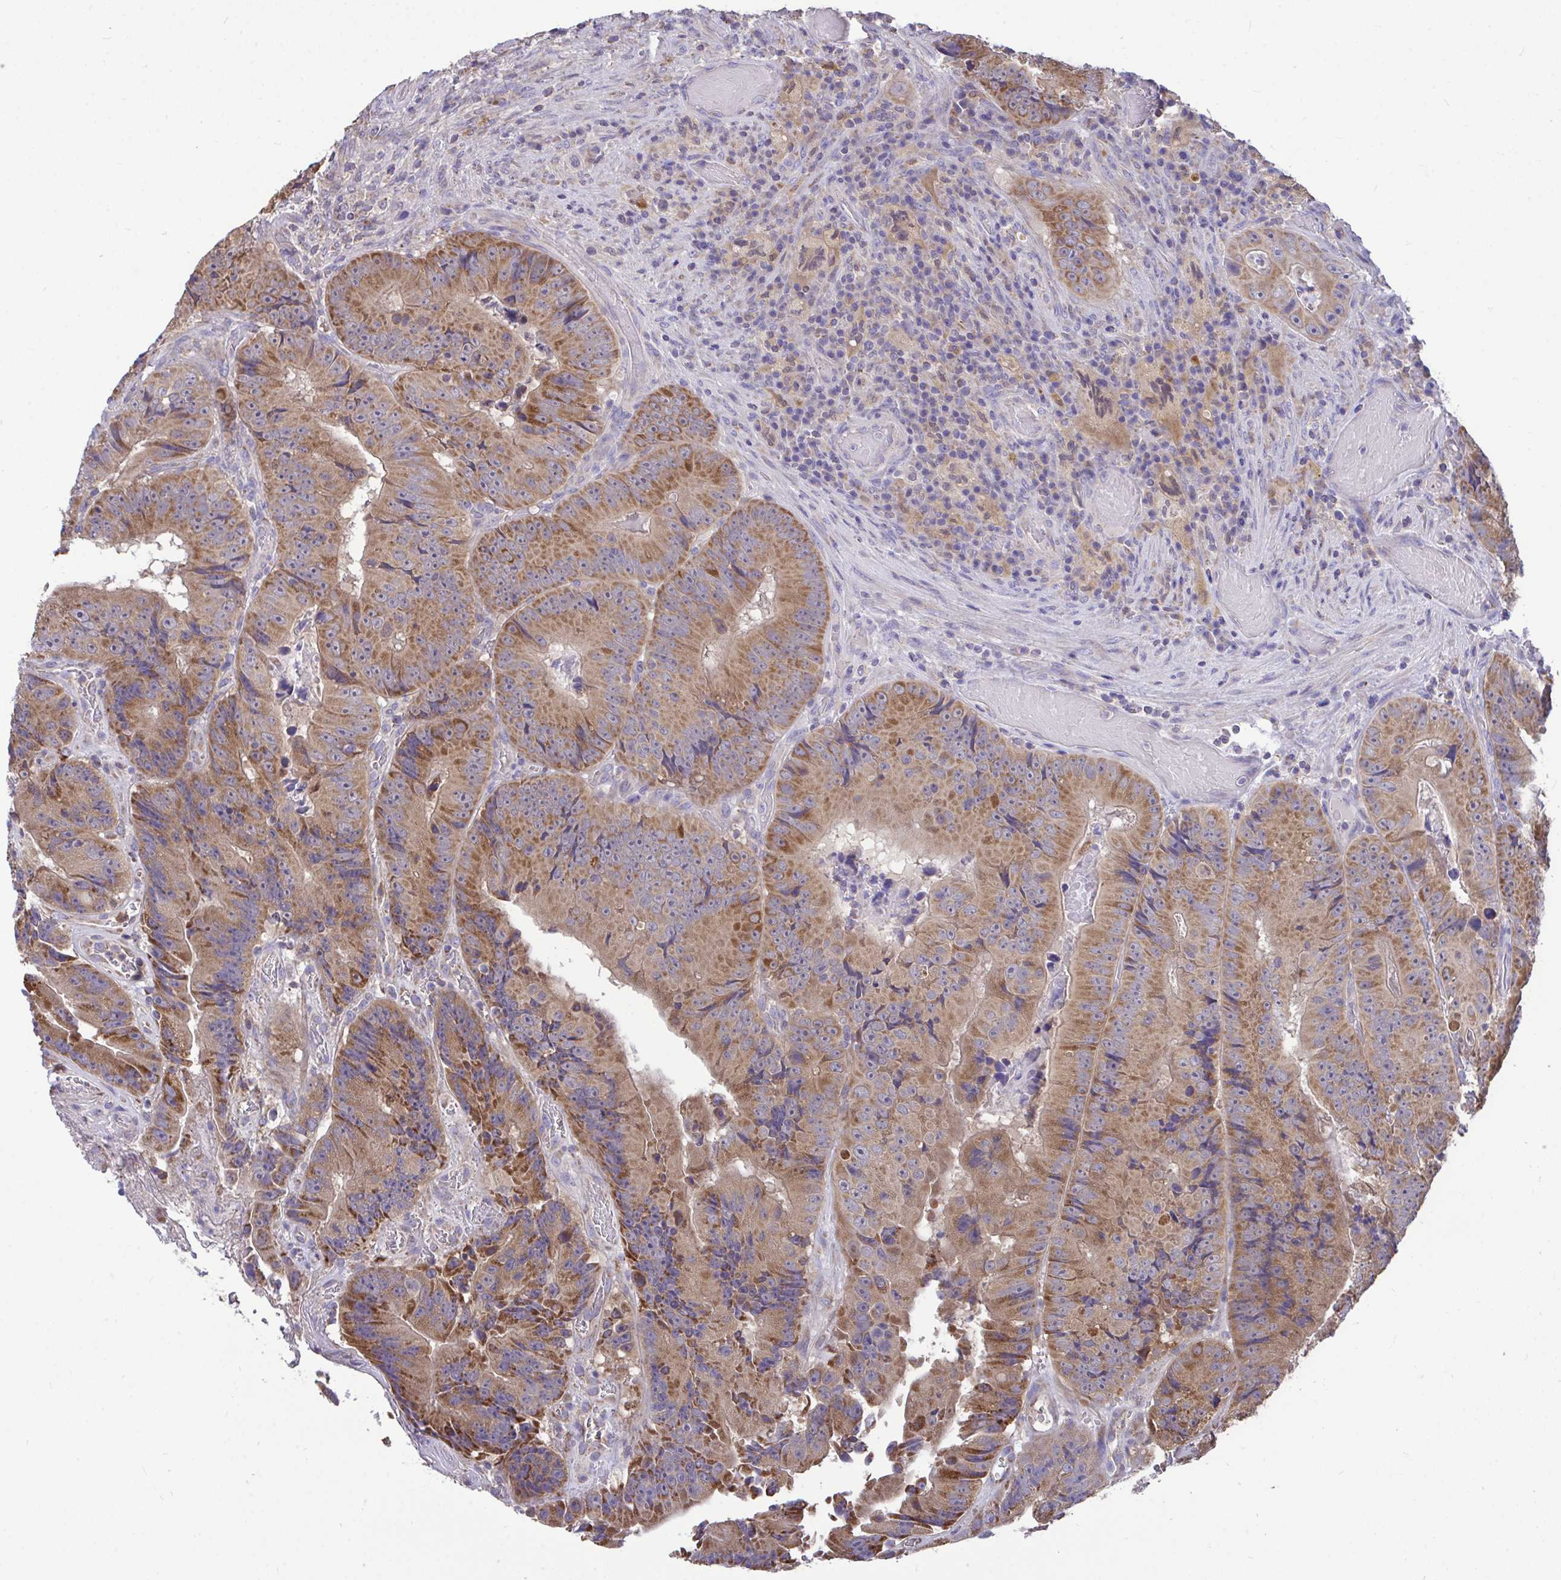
{"staining": {"intensity": "moderate", "quantity": ">75%", "location": "cytoplasmic/membranous"}, "tissue": "colorectal cancer", "cell_type": "Tumor cells", "image_type": "cancer", "snomed": [{"axis": "morphology", "description": "Adenocarcinoma, NOS"}, {"axis": "topography", "description": "Colon"}], "caption": "Immunohistochemistry photomicrograph of neoplastic tissue: colorectal cancer stained using immunohistochemistry demonstrates medium levels of moderate protein expression localized specifically in the cytoplasmic/membranous of tumor cells, appearing as a cytoplasmic/membranous brown color.", "gene": "SARS2", "patient": {"sex": "female", "age": 86}}